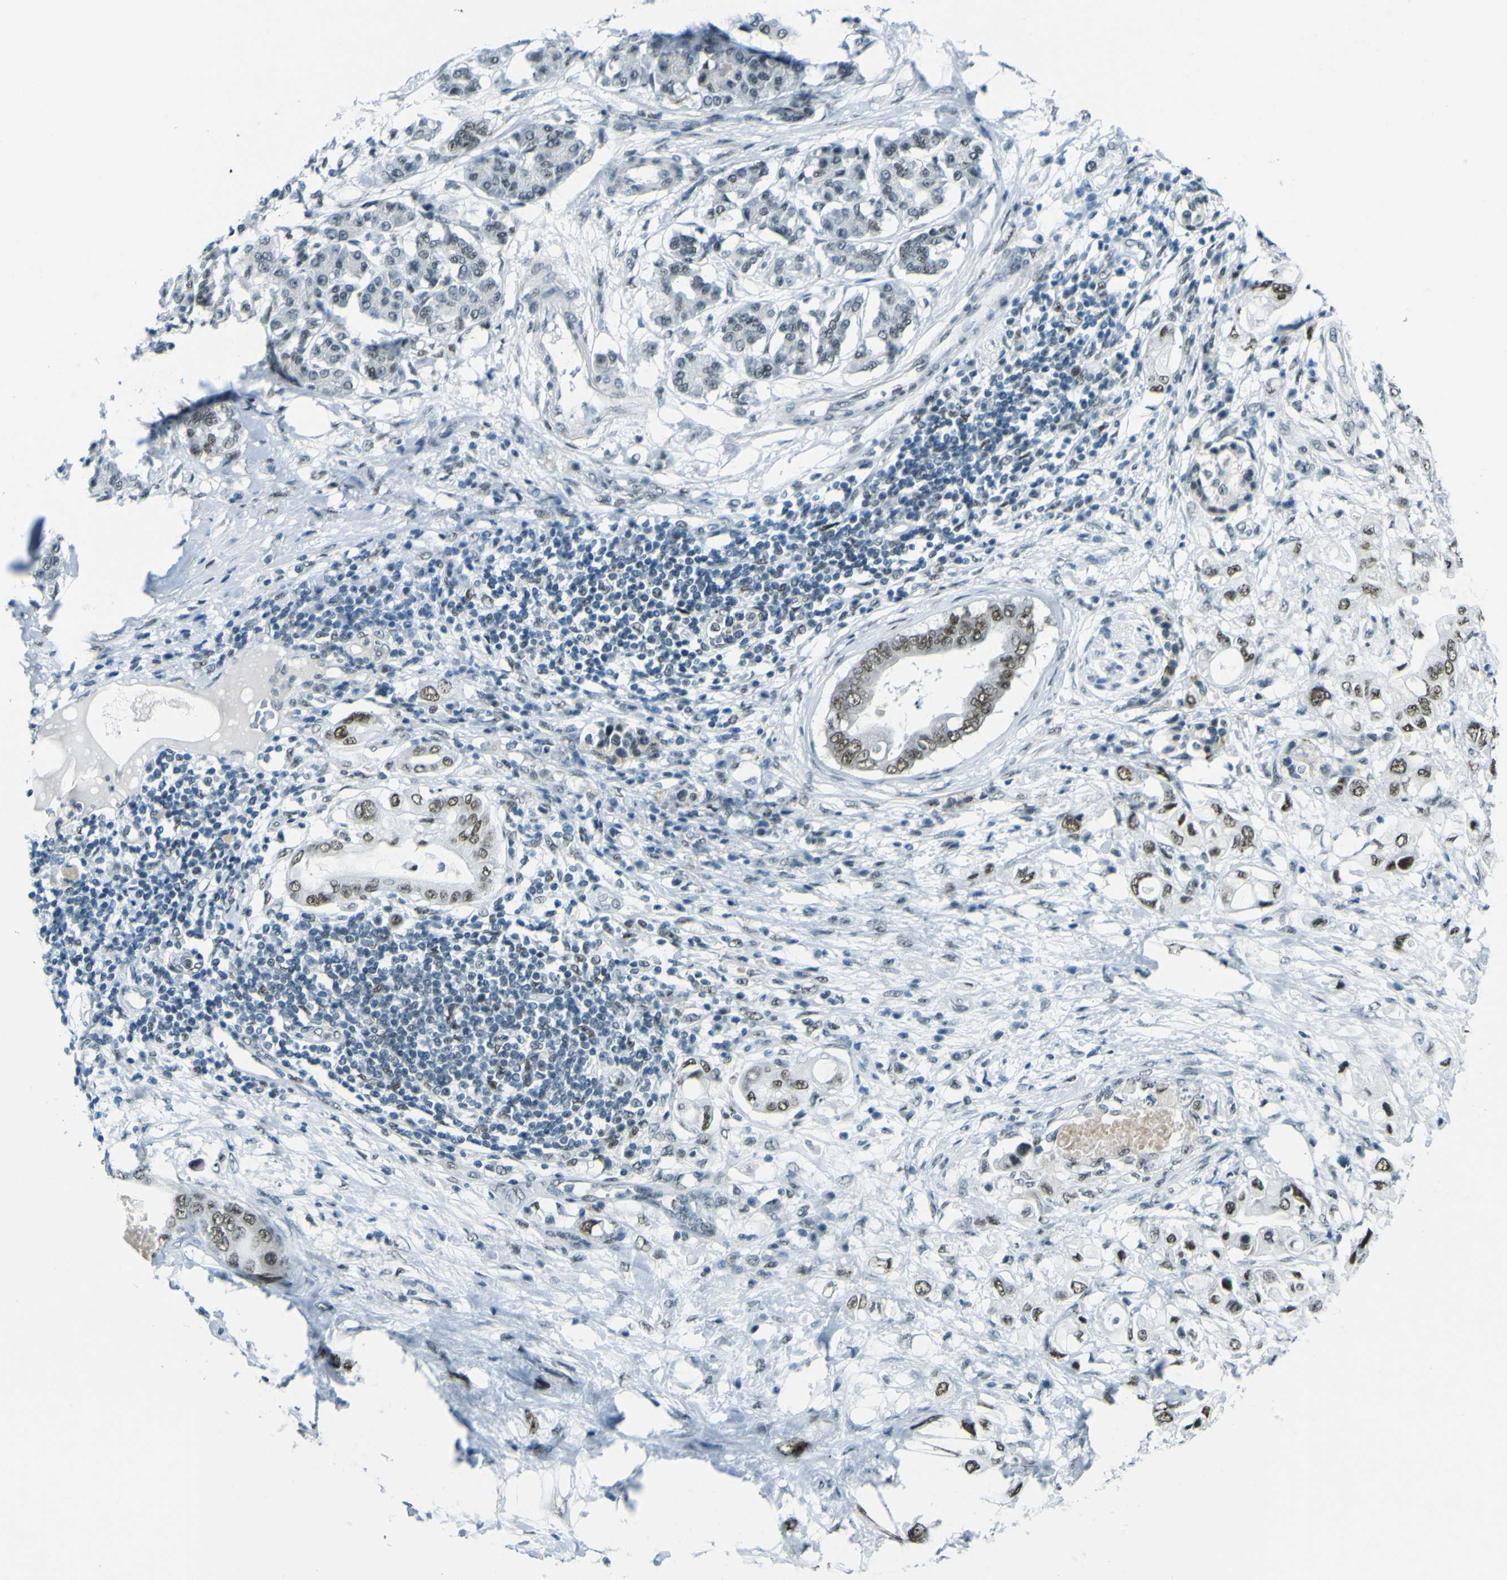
{"staining": {"intensity": "moderate", "quantity": ">75%", "location": "nuclear"}, "tissue": "pancreatic cancer", "cell_type": "Tumor cells", "image_type": "cancer", "snomed": [{"axis": "morphology", "description": "Adenocarcinoma, NOS"}, {"axis": "topography", "description": "Pancreas"}], "caption": "Human pancreatic cancer (adenocarcinoma) stained with a brown dye shows moderate nuclear positive positivity in about >75% of tumor cells.", "gene": "CEBPG", "patient": {"sex": "female", "age": 56}}